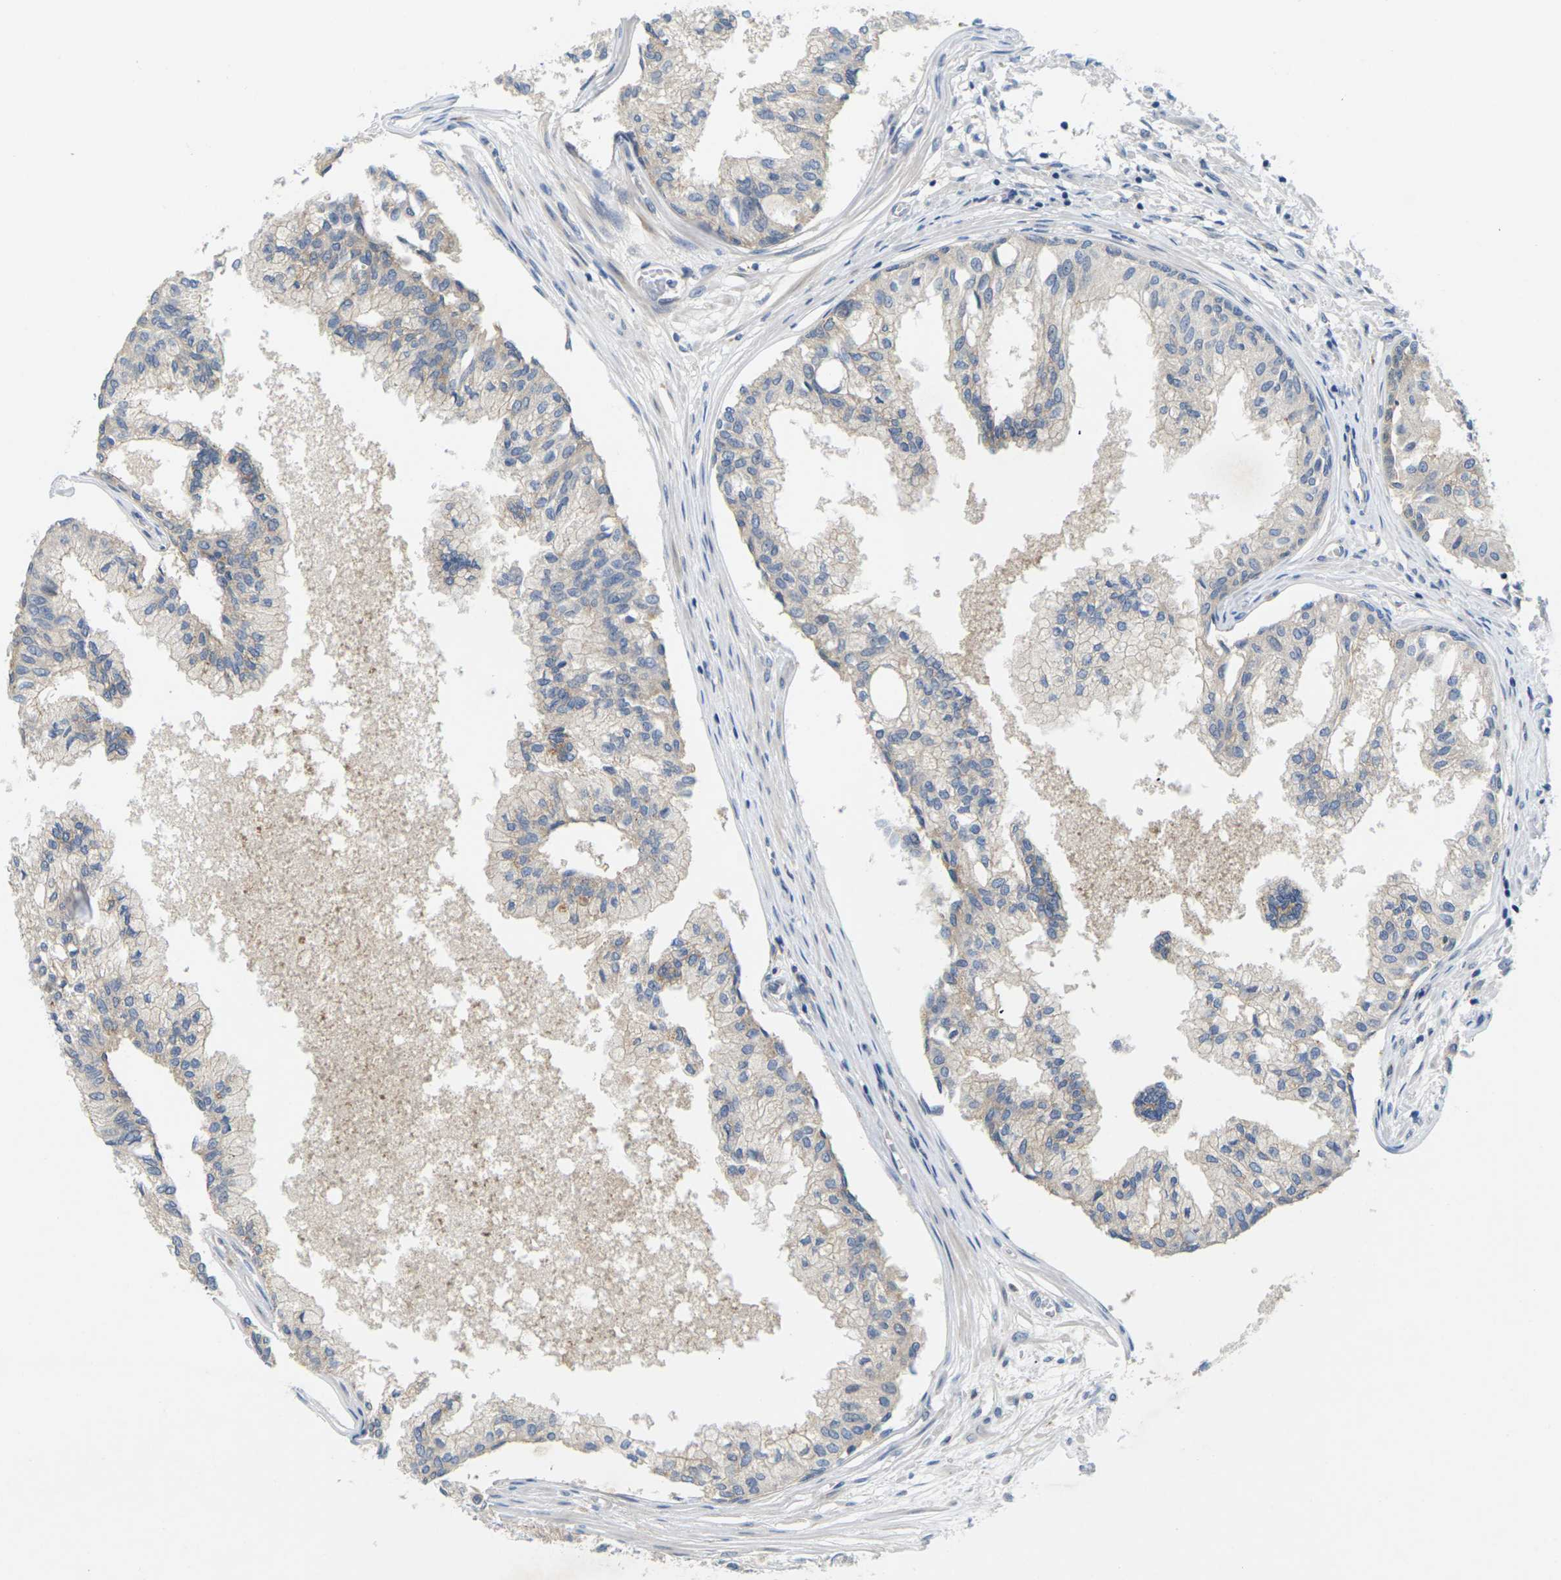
{"staining": {"intensity": "moderate", "quantity": ">75%", "location": "cytoplasmic/membranous"}, "tissue": "prostate", "cell_type": "Glandular cells", "image_type": "normal", "snomed": [{"axis": "morphology", "description": "Normal tissue, NOS"}, {"axis": "topography", "description": "Prostate"}, {"axis": "topography", "description": "Seminal veicle"}], "caption": "Protein expression analysis of unremarkable human prostate reveals moderate cytoplasmic/membranous staining in approximately >75% of glandular cells. (DAB (3,3'-diaminobenzidine) IHC with brightfield microscopy, high magnification).", "gene": "SCNN1A", "patient": {"sex": "male", "age": 60}}